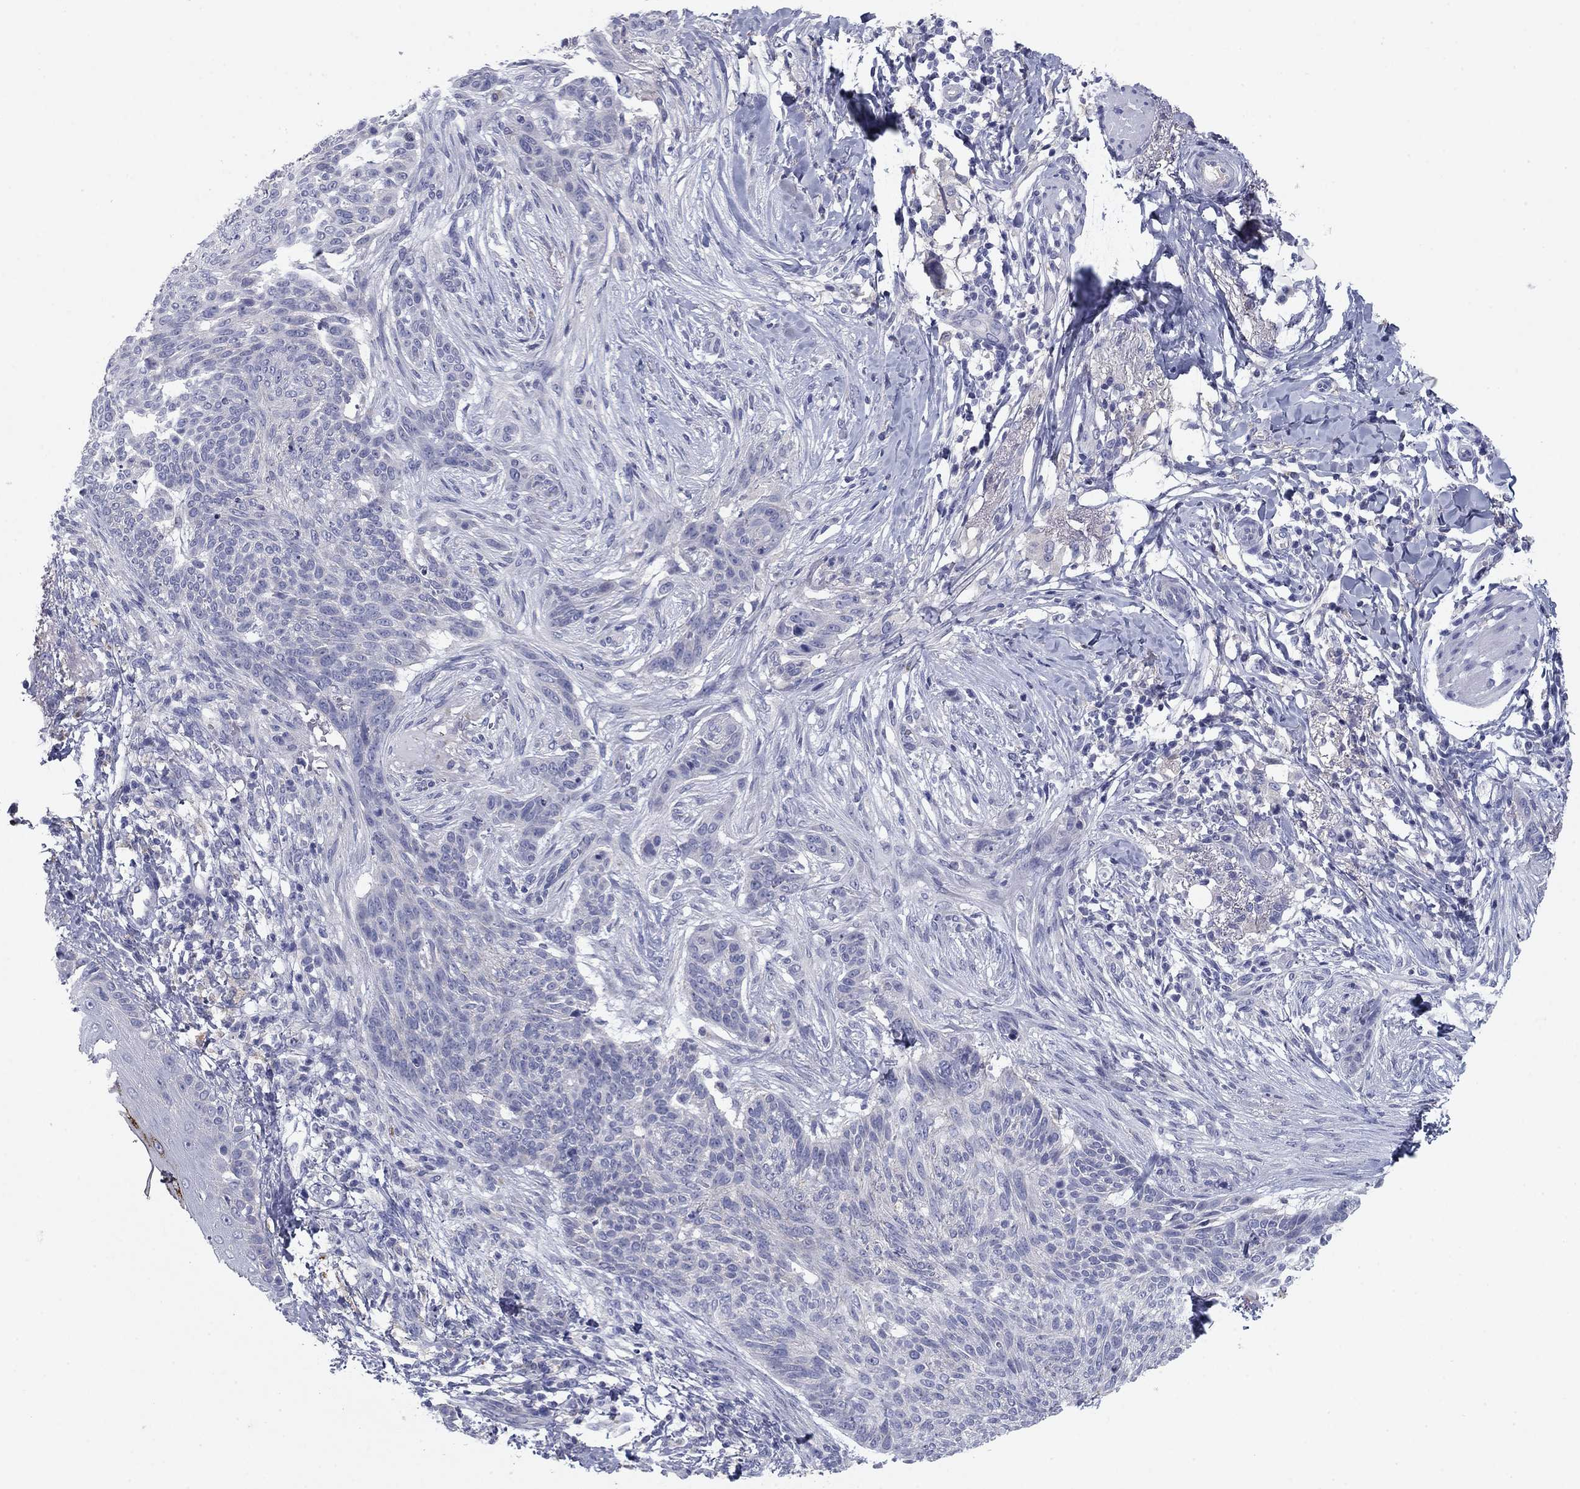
{"staining": {"intensity": "negative", "quantity": "none", "location": "none"}, "tissue": "skin cancer", "cell_type": "Tumor cells", "image_type": "cancer", "snomed": [{"axis": "morphology", "description": "Normal tissue, NOS"}, {"axis": "morphology", "description": "Basal cell carcinoma"}, {"axis": "topography", "description": "Skin"}], "caption": "An image of skin cancer stained for a protein exhibits no brown staining in tumor cells.", "gene": "CNTNAP4", "patient": {"sex": "male", "age": 84}}